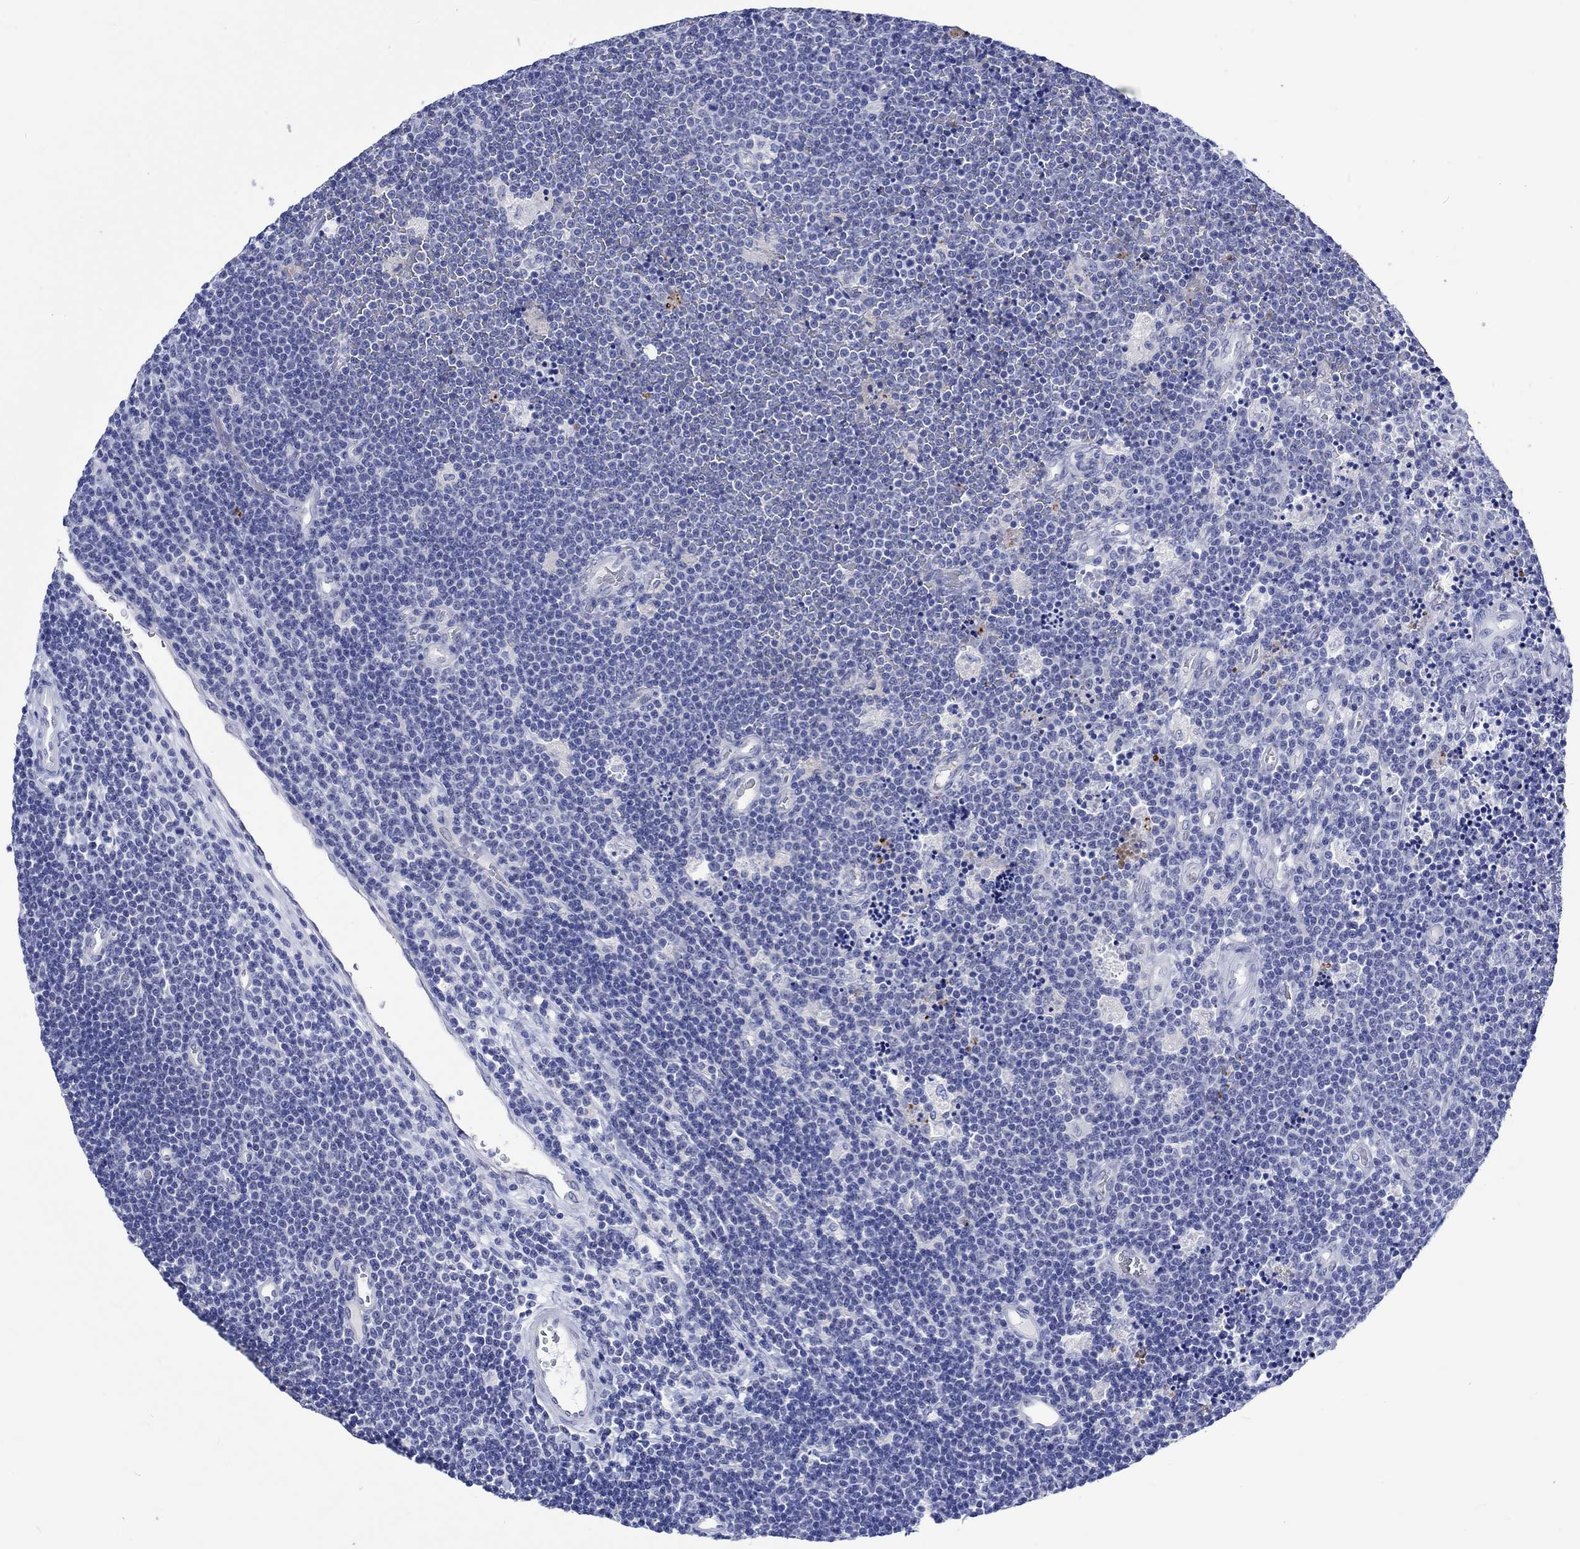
{"staining": {"intensity": "negative", "quantity": "none", "location": "none"}, "tissue": "lymphoma", "cell_type": "Tumor cells", "image_type": "cancer", "snomed": [{"axis": "morphology", "description": "Malignant lymphoma, non-Hodgkin's type, Low grade"}, {"axis": "topography", "description": "Brain"}], "caption": "Tumor cells are negative for brown protein staining in malignant lymphoma, non-Hodgkin's type (low-grade). (IHC, brightfield microscopy, high magnification).", "gene": "KLHL33", "patient": {"sex": "female", "age": 66}}